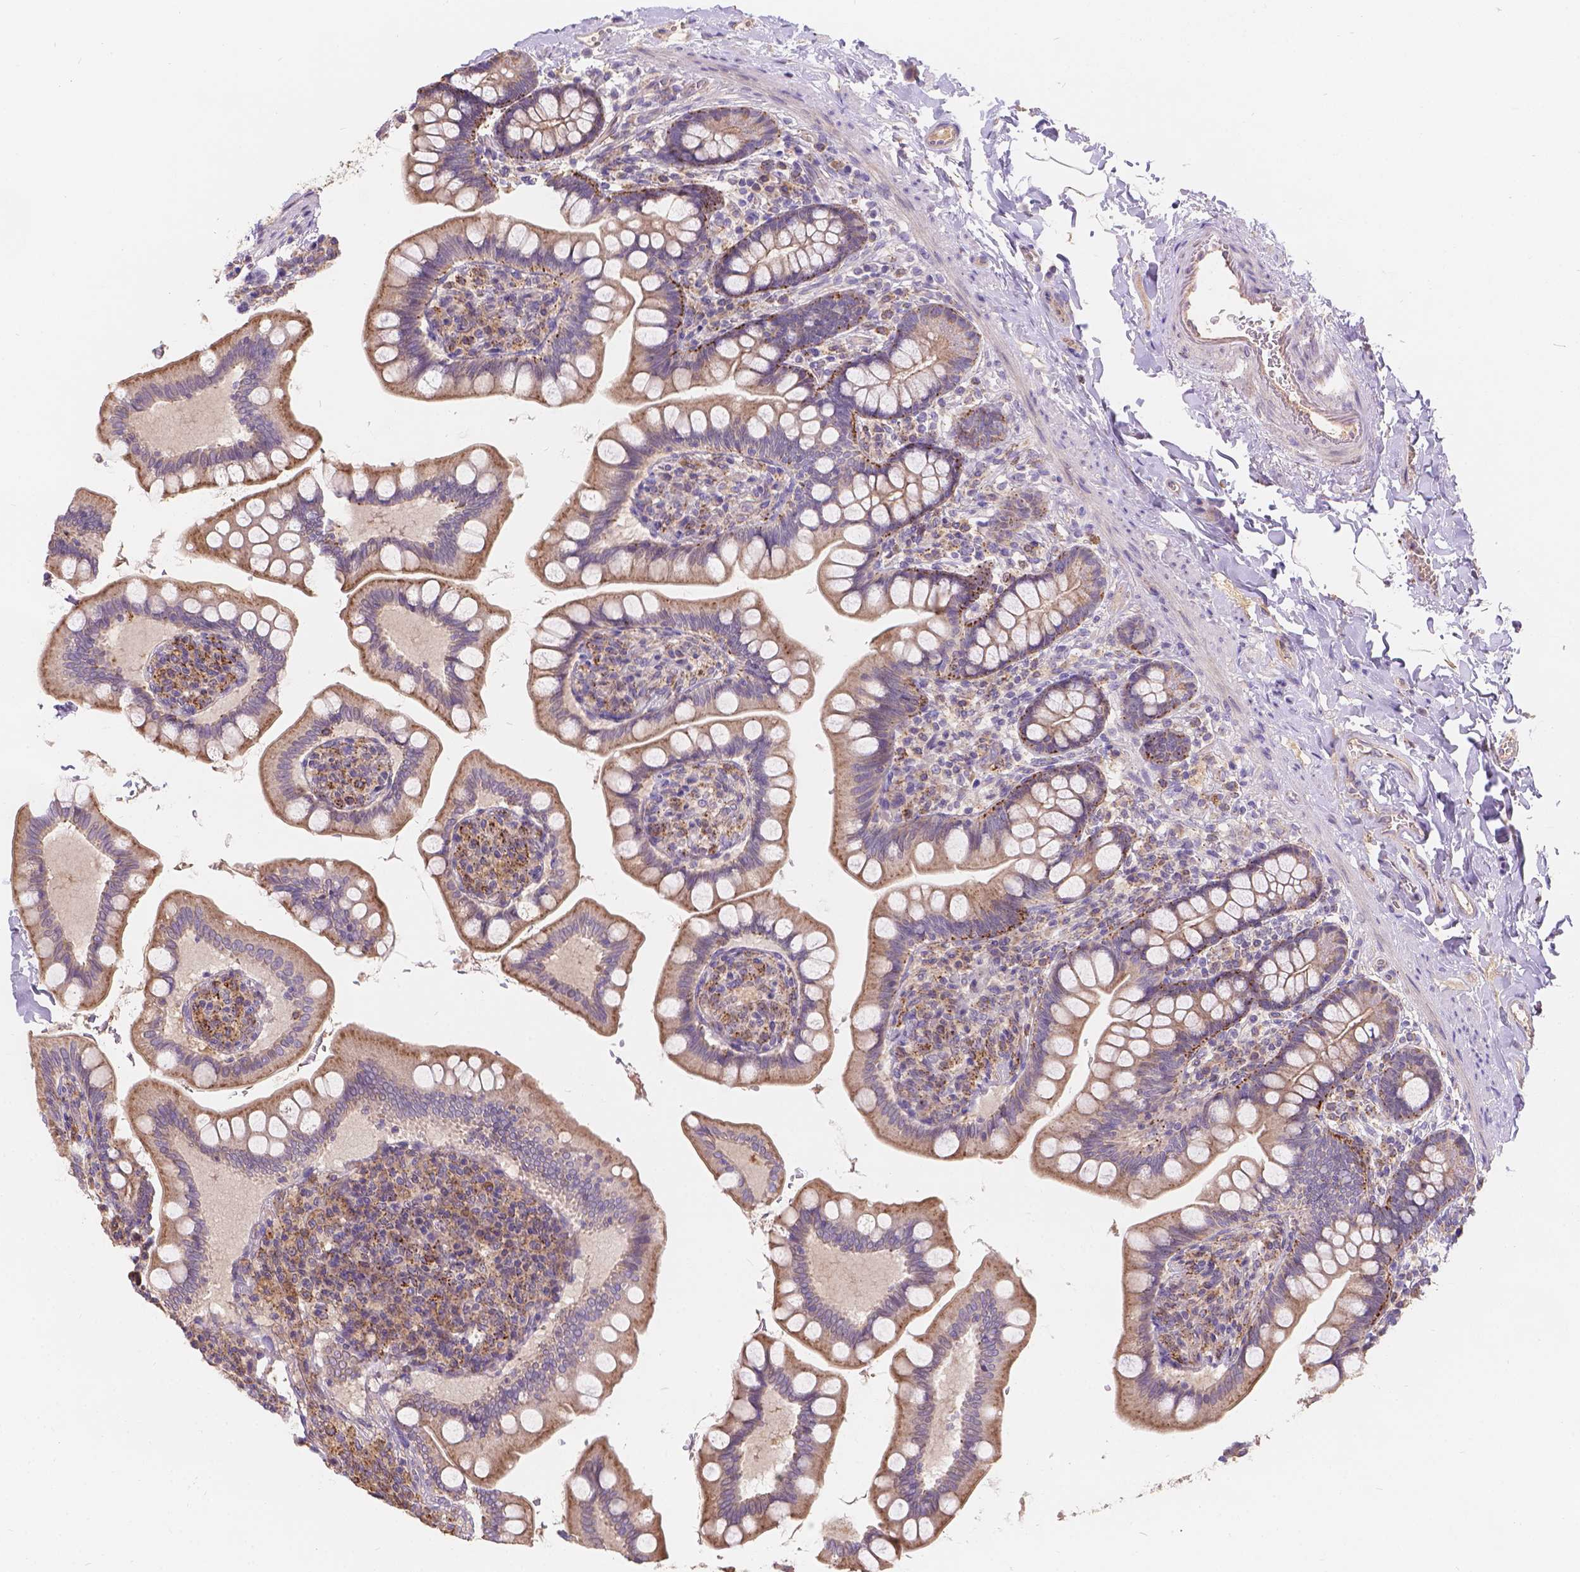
{"staining": {"intensity": "moderate", "quantity": ">75%", "location": "cytoplasmic/membranous"}, "tissue": "small intestine", "cell_type": "Glandular cells", "image_type": "normal", "snomed": [{"axis": "morphology", "description": "Normal tissue, NOS"}, {"axis": "topography", "description": "Small intestine"}], "caption": "Immunohistochemical staining of benign human small intestine reveals moderate cytoplasmic/membranous protein expression in about >75% of glandular cells.", "gene": "CDK10", "patient": {"sex": "female", "age": 56}}